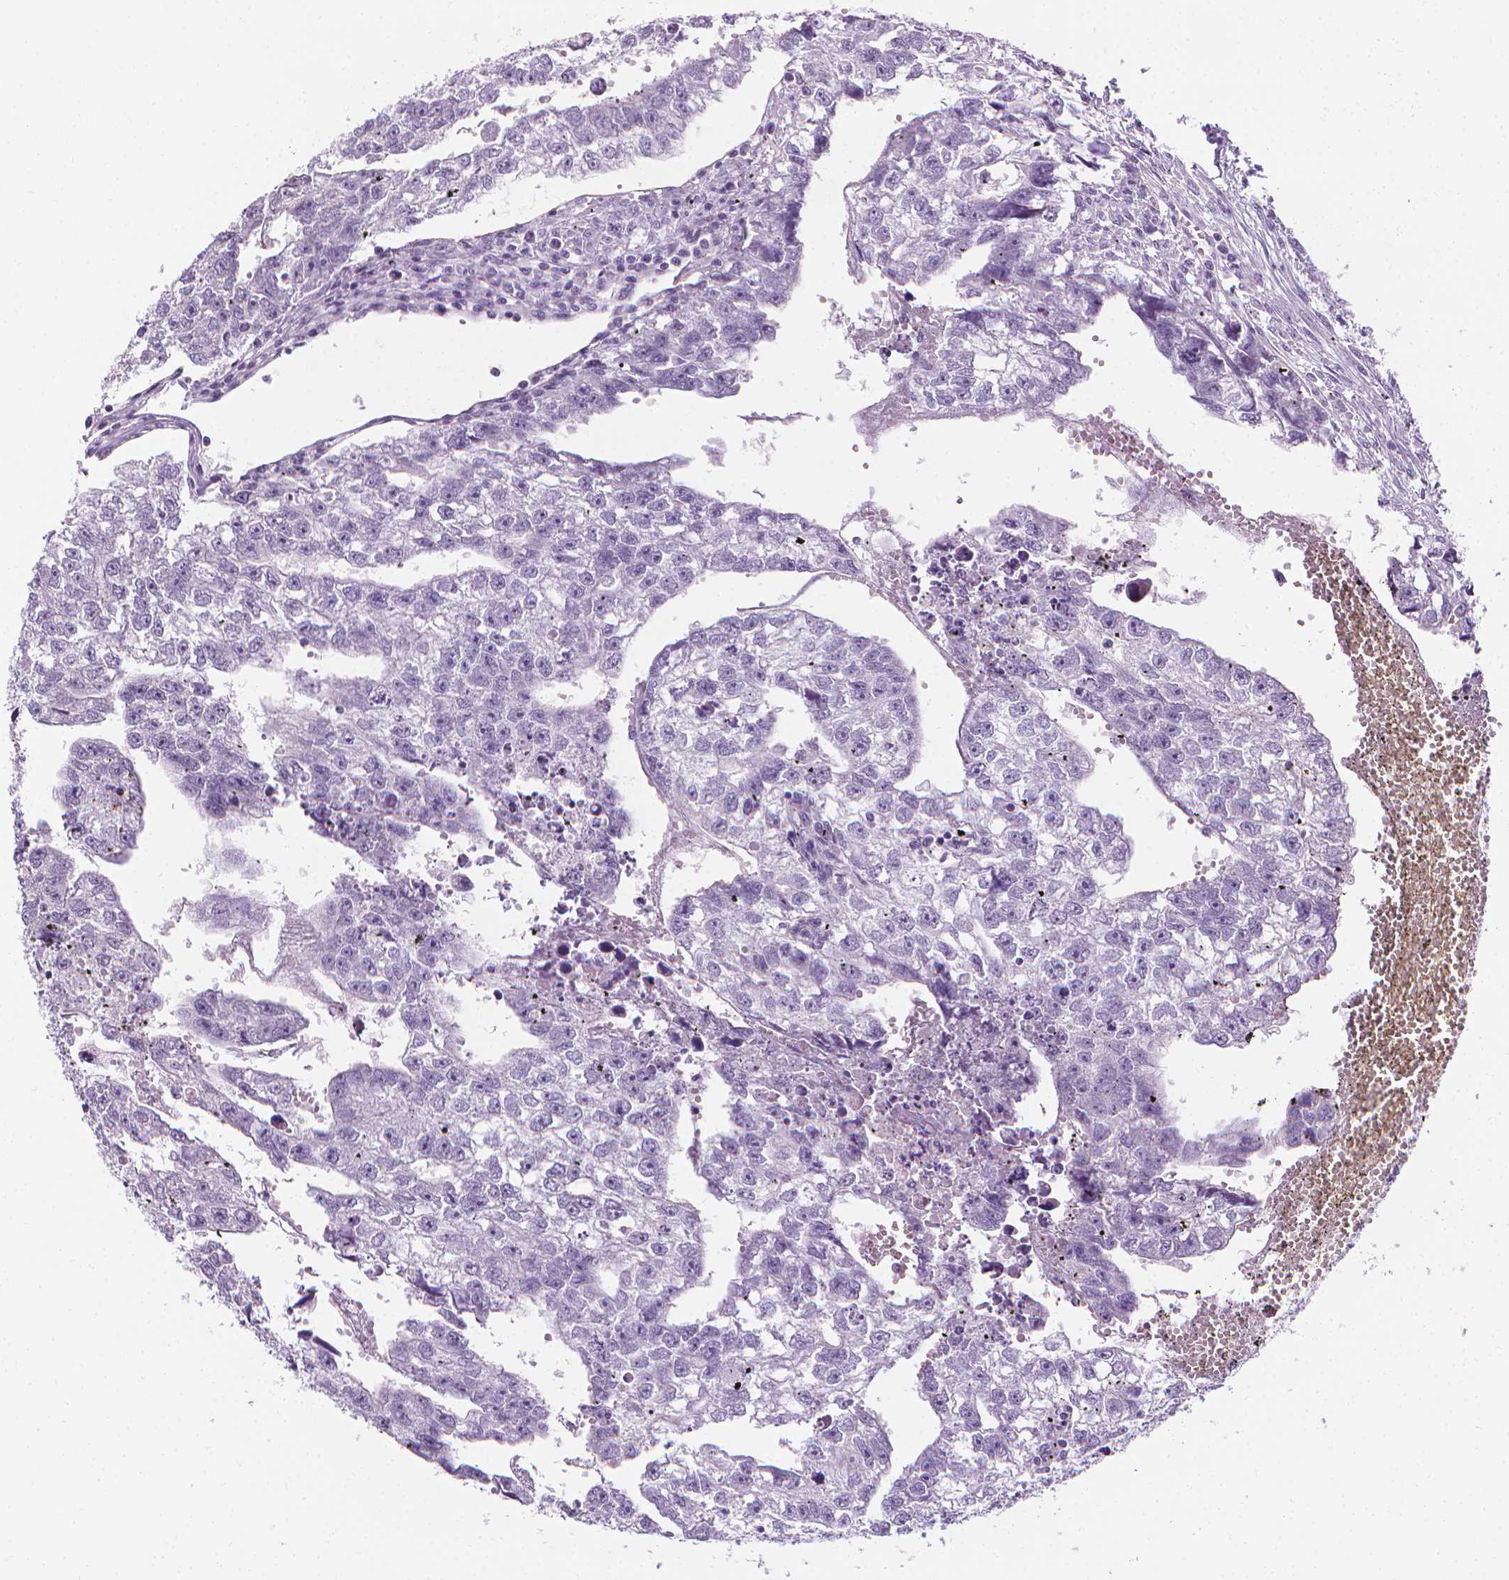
{"staining": {"intensity": "negative", "quantity": "none", "location": "none"}, "tissue": "testis cancer", "cell_type": "Tumor cells", "image_type": "cancer", "snomed": [{"axis": "morphology", "description": "Carcinoma, Embryonal, NOS"}, {"axis": "morphology", "description": "Teratoma, malignant, NOS"}, {"axis": "topography", "description": "Testis"}], "caption": "This is a histopathology image of IHC staining of testis cancer, which shows no staining in tumor cells. (Brightfield microscopy of DAB immunohistochemistry (IHC) at high magnification).", "gene": "DCAF8L1", "patient": {"sex": "male", "age": 44}}